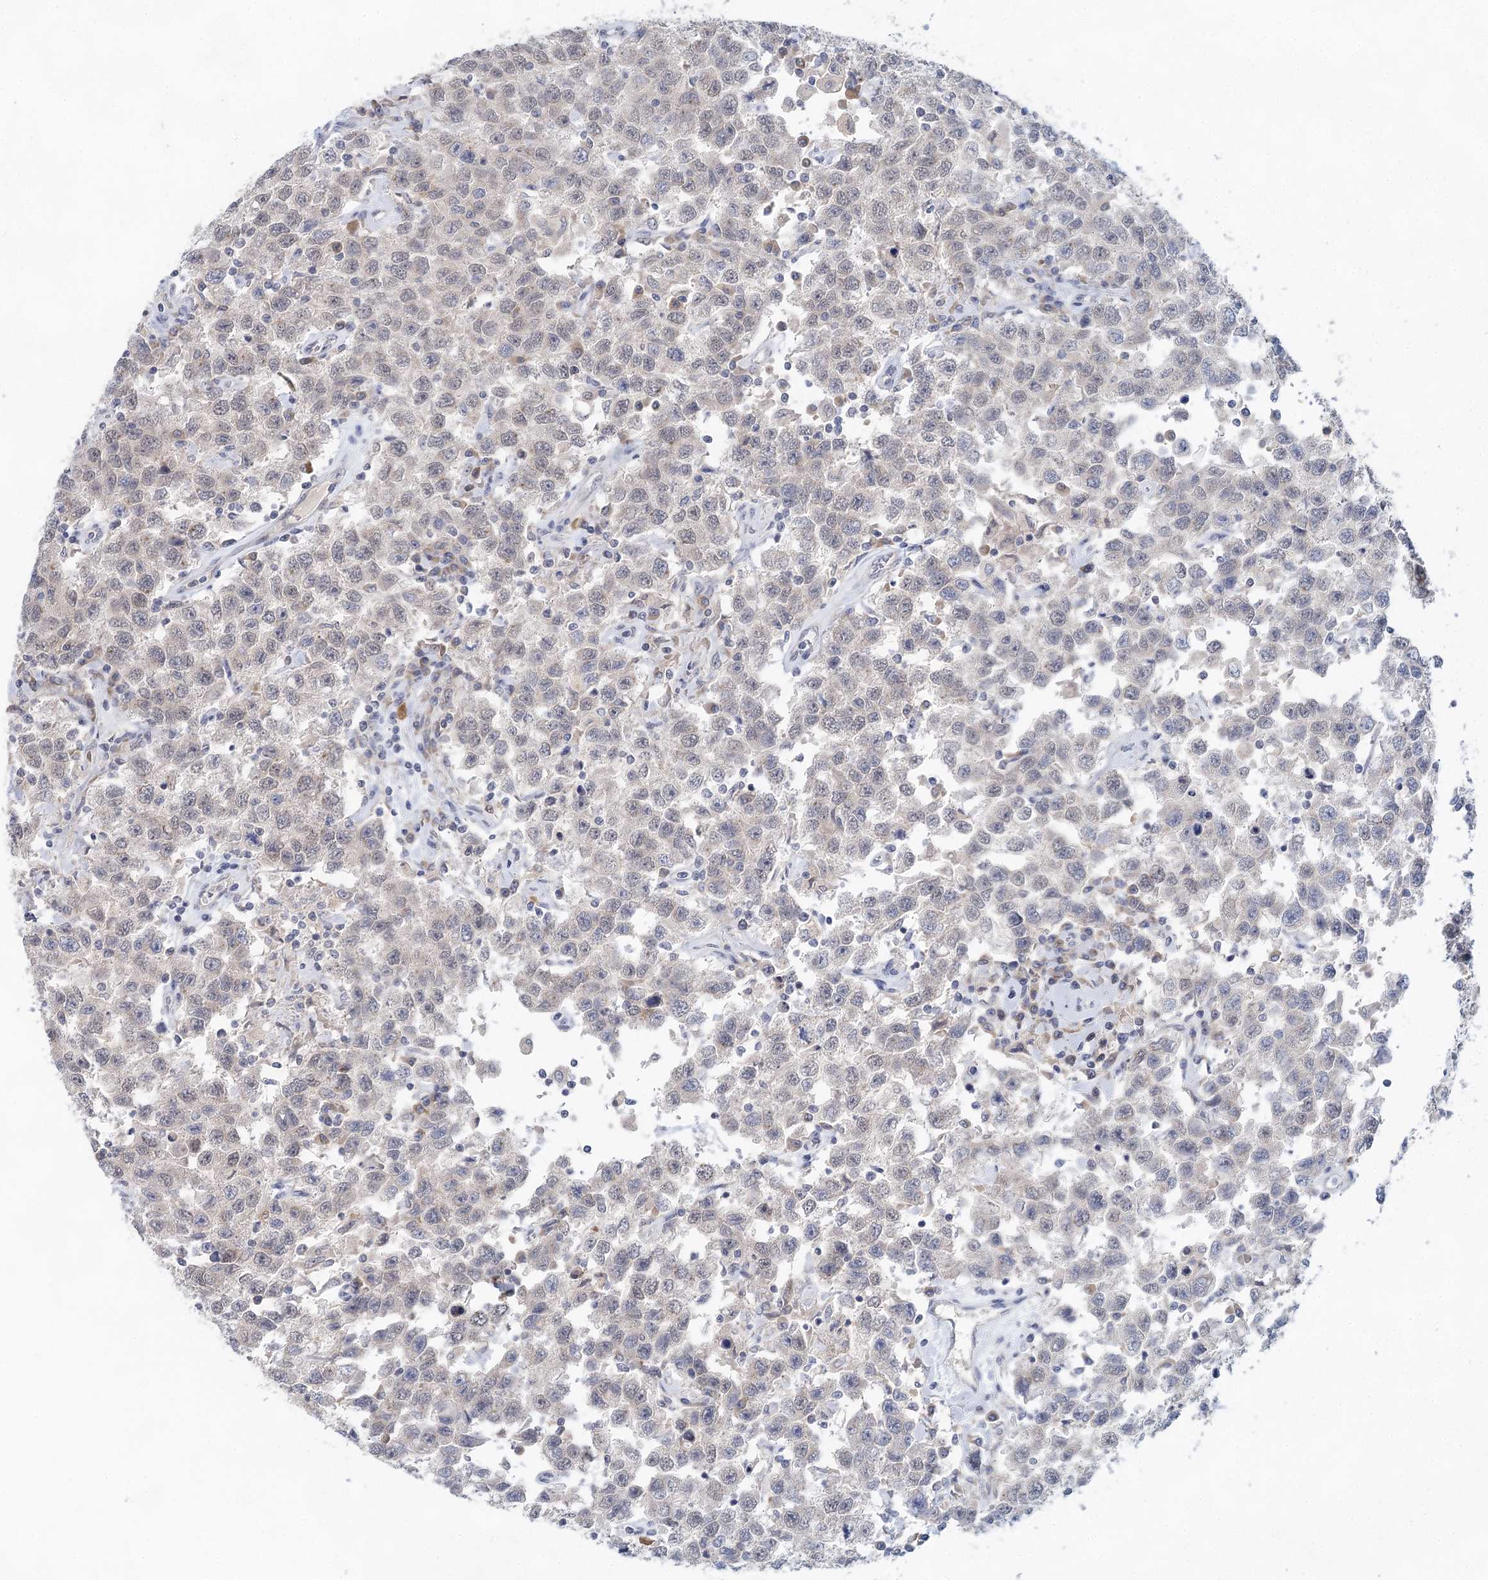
{"staining": {"intensity": "negative", "quantity": "none", "location": "none"}, "tissue": "testis cancer", "cell_type": "Tumor cells", "image_type": "cancer", "snomed": [{"axis": "morphology", "description": "Seminoma, NOS"}, {"axis": "topography", "description": "Testis"}], "caption": "An IHC image of testis cancer (seminoma) is shown. There is no staining in tumor cells of testis cancer (seminoma).", "gene": "BLTP1", "patient": {"sex": "male", "age": 41}}